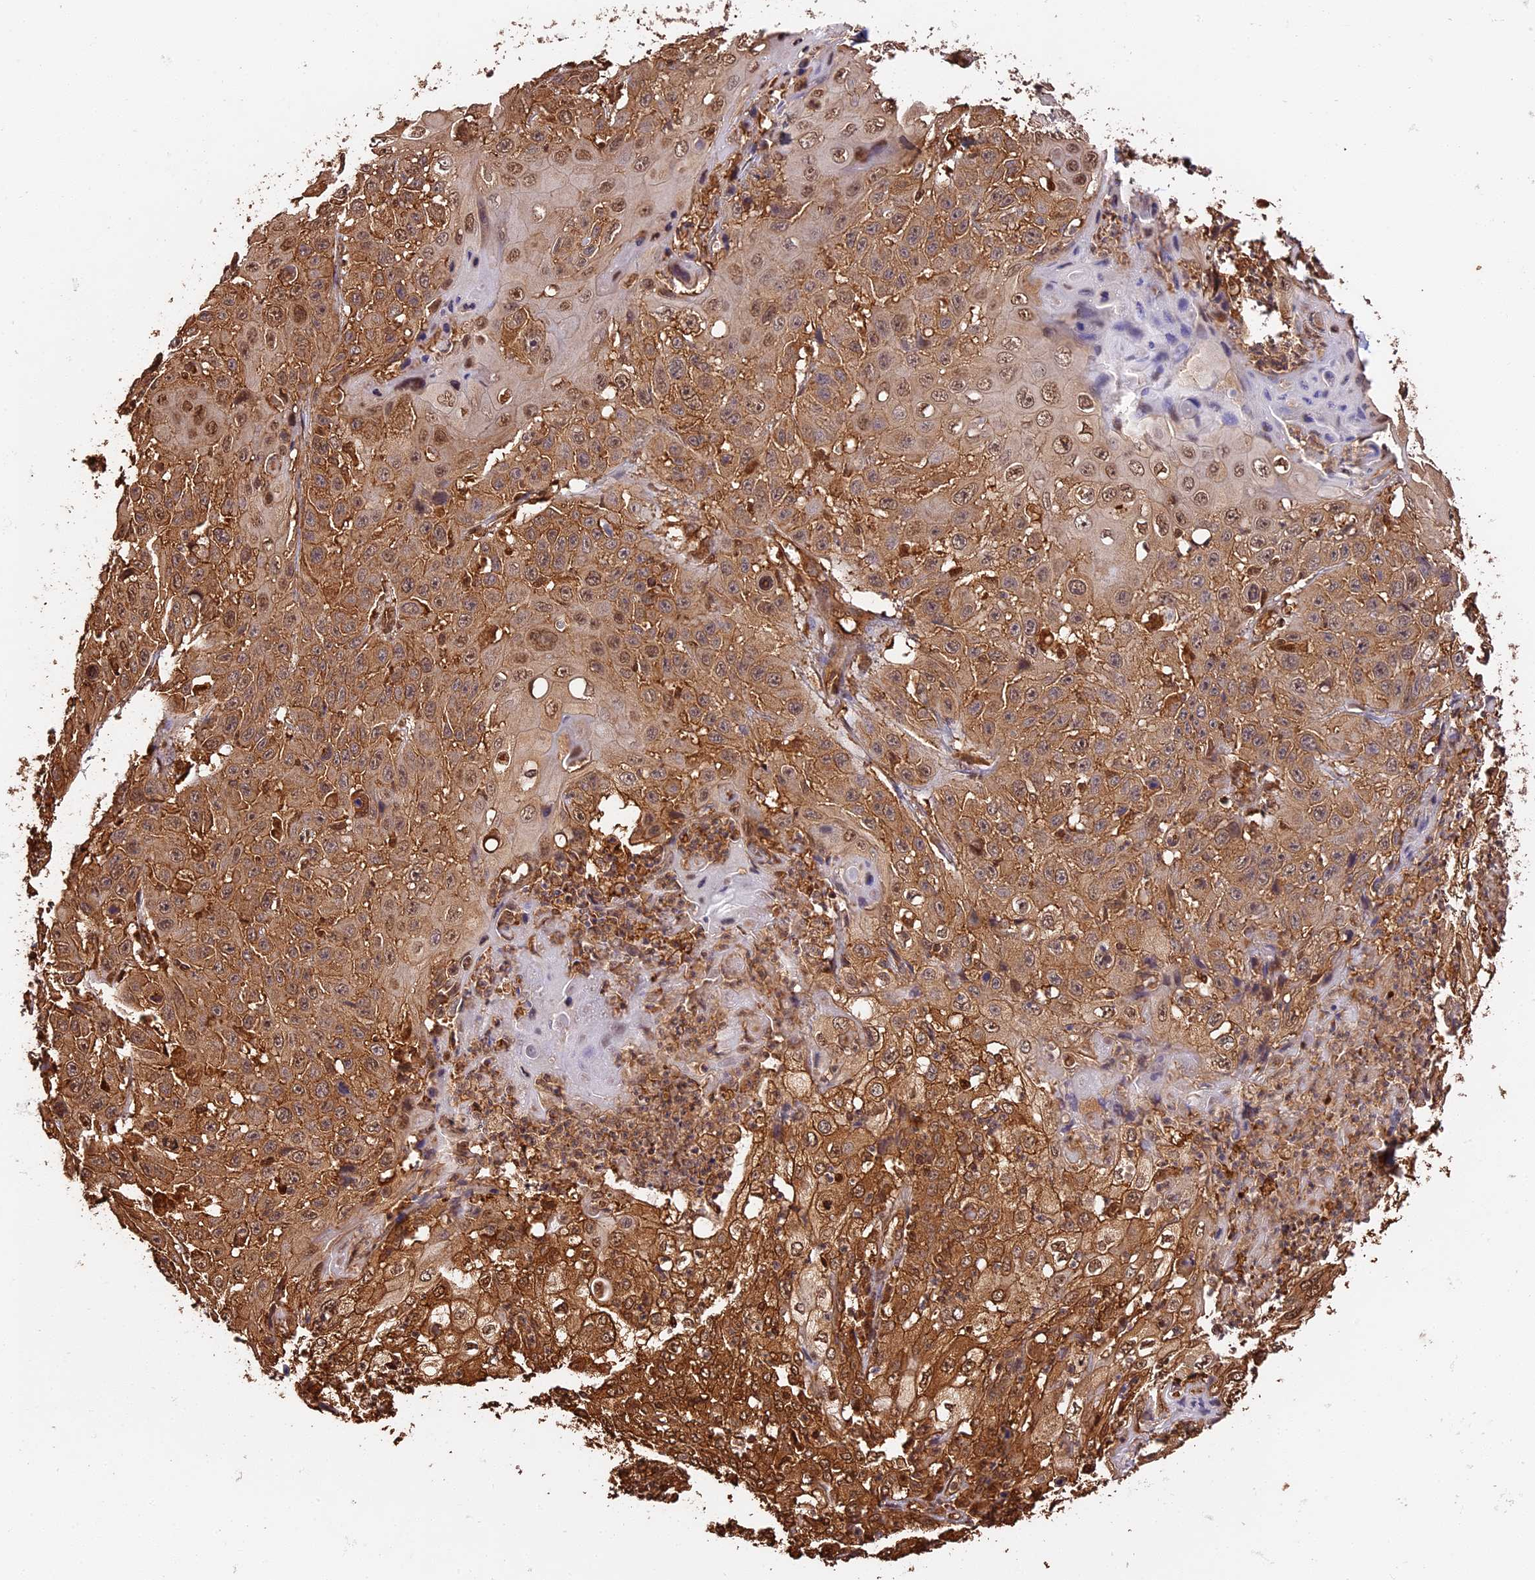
{"staining": {"intensity": "moderate", "quantity": ">75%", "location": "cytoplasmic/membranous,nuclear"}, "tissue": "cervical cancer", "cell_type": "Tumor cells", "image_type": "cancer", "snomed": [{"axis": "morphology", "description": "Squamous cell carcinoma, NOS"}, {"axis": "topography", "description": "Cervix"}], "caption": "Moderate cytoplasmic/membranous and nuclear expression is appreciated in about >75% of tumor cells in cervical cancer (squamous cell carcinoma).", "gene": "PPP1R37", "patient": {"sex": "female", "age": 39}}